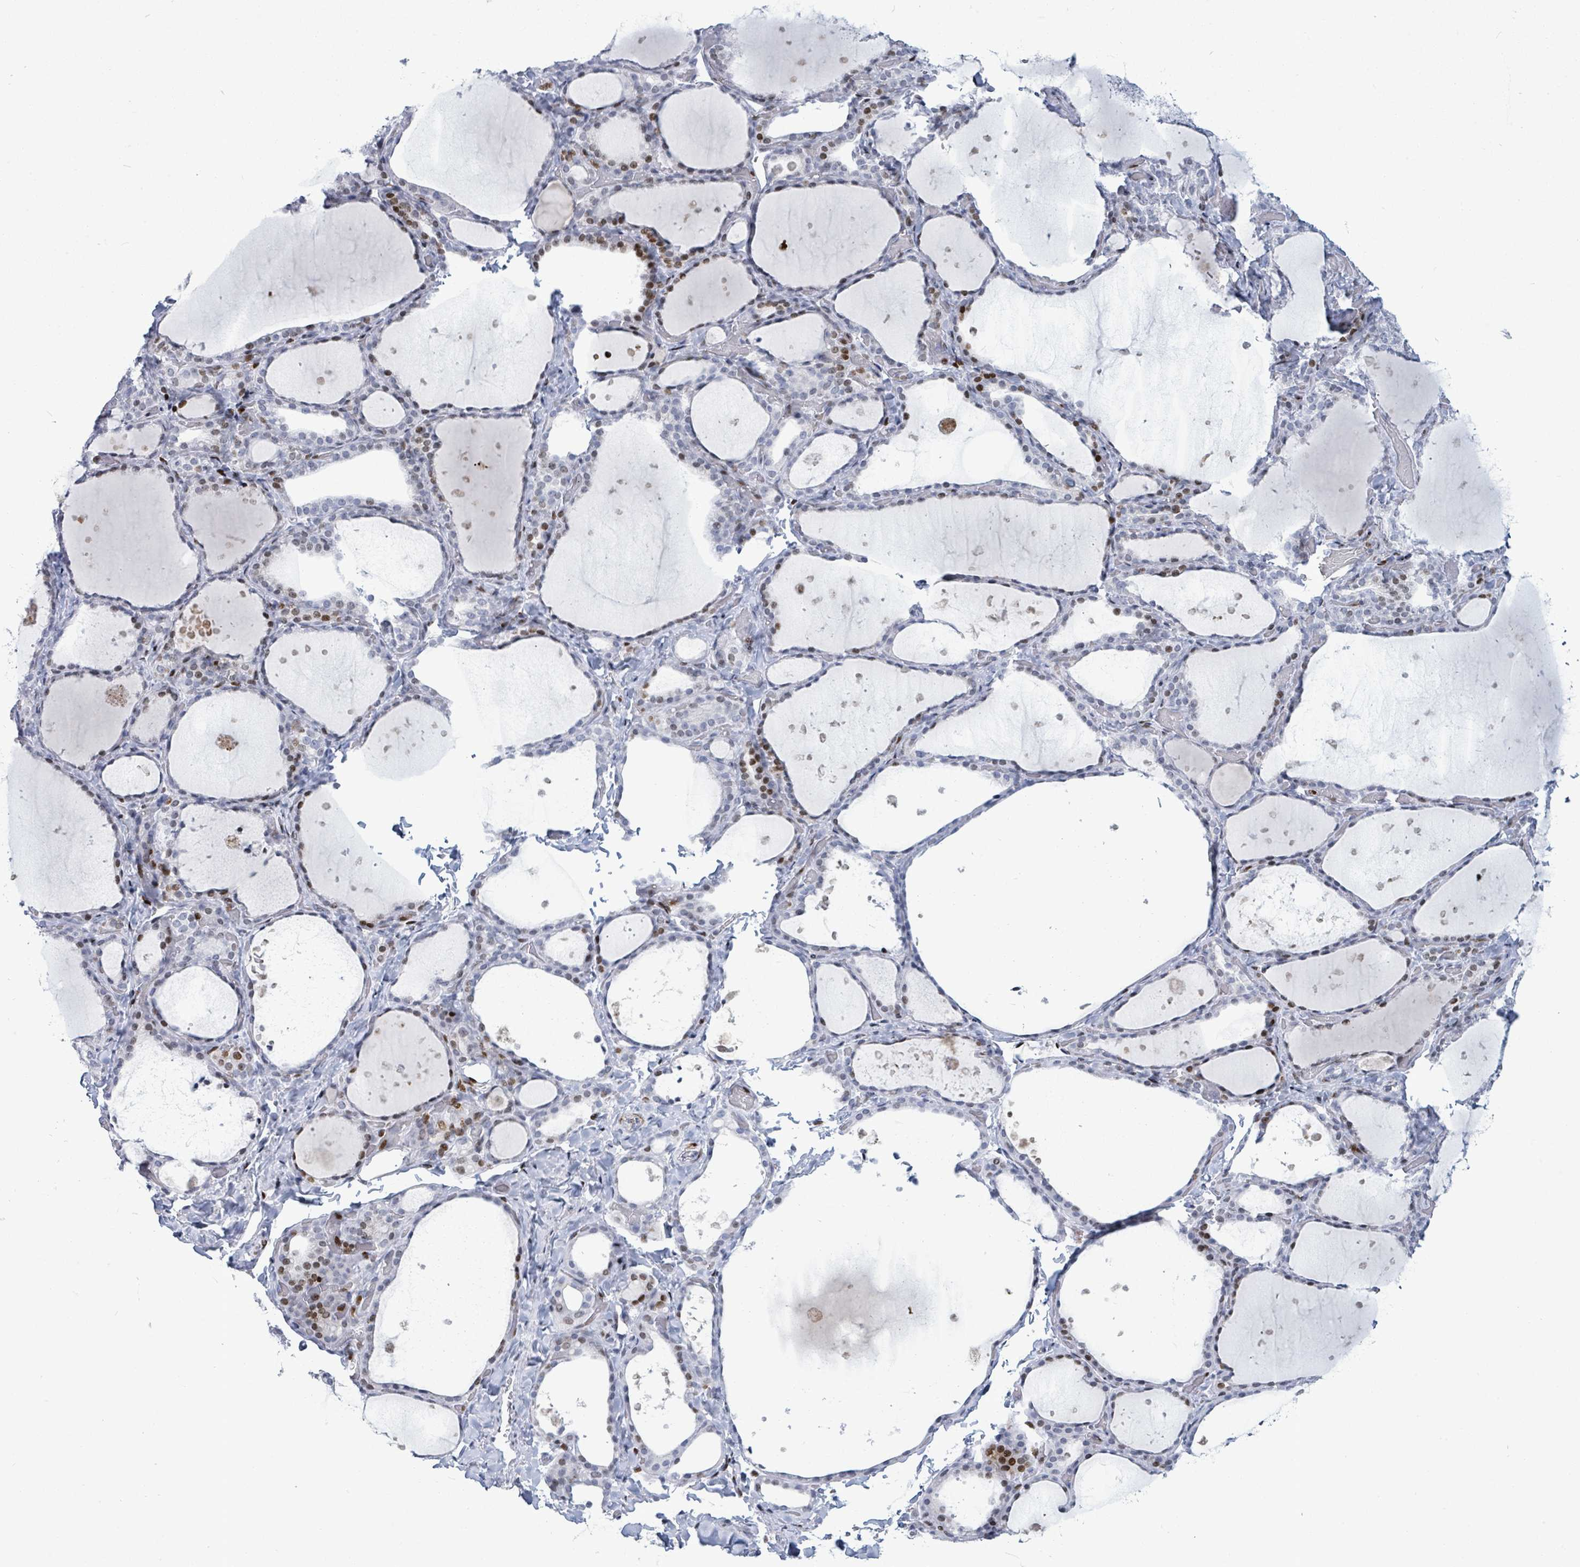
{"staining": {"intensity": "moderate", "quantity": "25%-75%", "location": "nuclear"}, "tissue": "thyroid gland", "cell_type": "Glandular cells", "image_type": "normal", "snomed": [{"axis": "morphology", "description": "Normal tissue, NOS"}, {"axis": "topography", "description": "Thyroid gland"}], "caption": "The histopathology image demonstrates staining of benign thyroid gland, revealing moderate nuclear protein staining (brown color) within glandular cells. Using DAB (3,3'-diaminobenzidine) (brown) and hematoxylin (blue) stains, captured at high magnification using brightfield microscopy.", "gene": "MALL", "patient": {"sex": "female", "age": 44}}